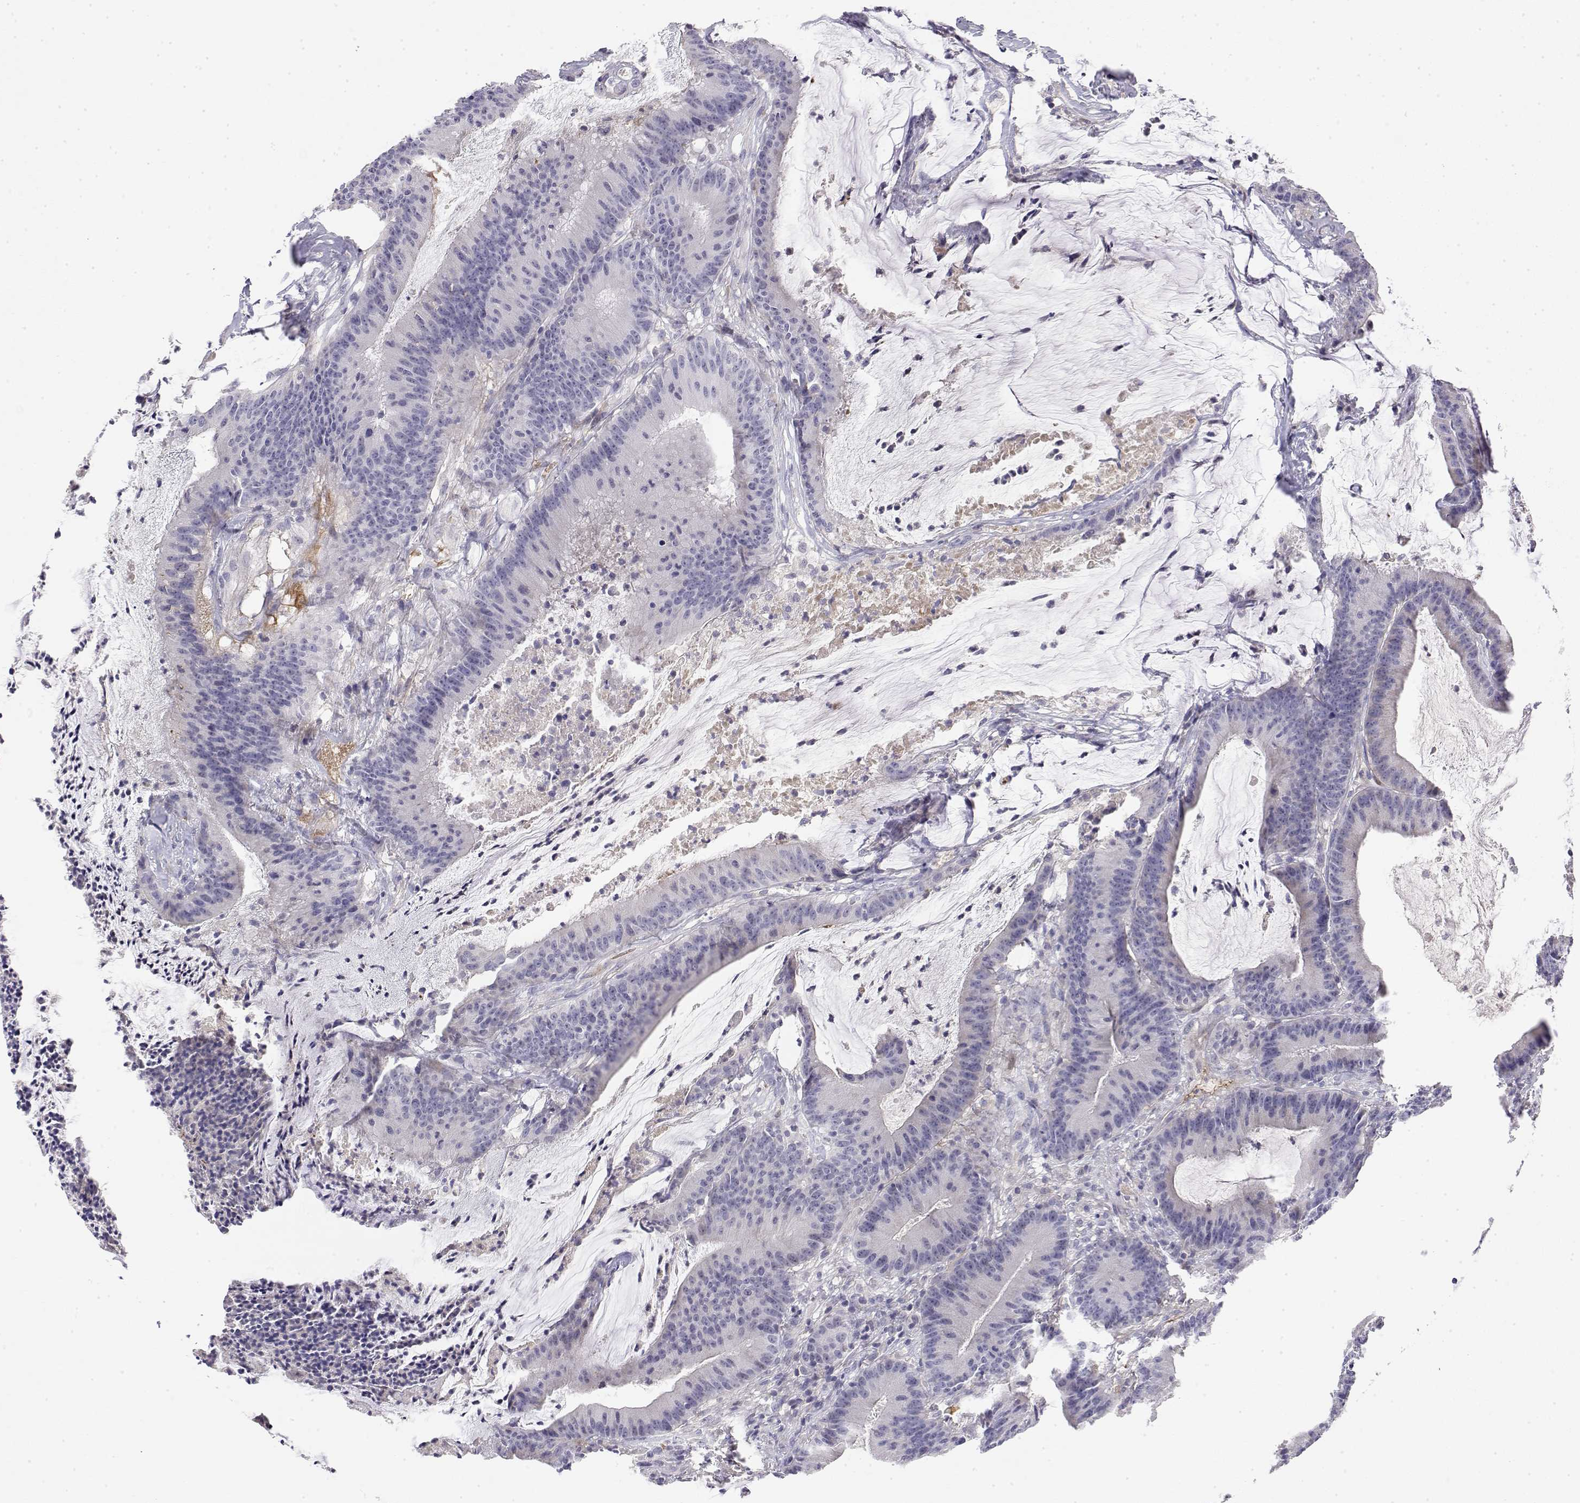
{"staining": {"intensity": "negative", "quantity": "none", "location": "none"}, "tissue": "colorectal cancer", "cell_type": "Tumor cells", "image_type": "cancer", "snomed": [{"axis": "morphology", "description": "Adenocarcinoma, NOS"}, {"axis": "topography", "description": "Colon"}], "caption": "A high-resolution micrograph shows immunohistochemistry (IHC) staining of colorectal cancer (adenocarcinoma), which displays no significant positivity in tumor cells.", "gene": "GGACT", "patient": {"sex": "female", "age": 78}}